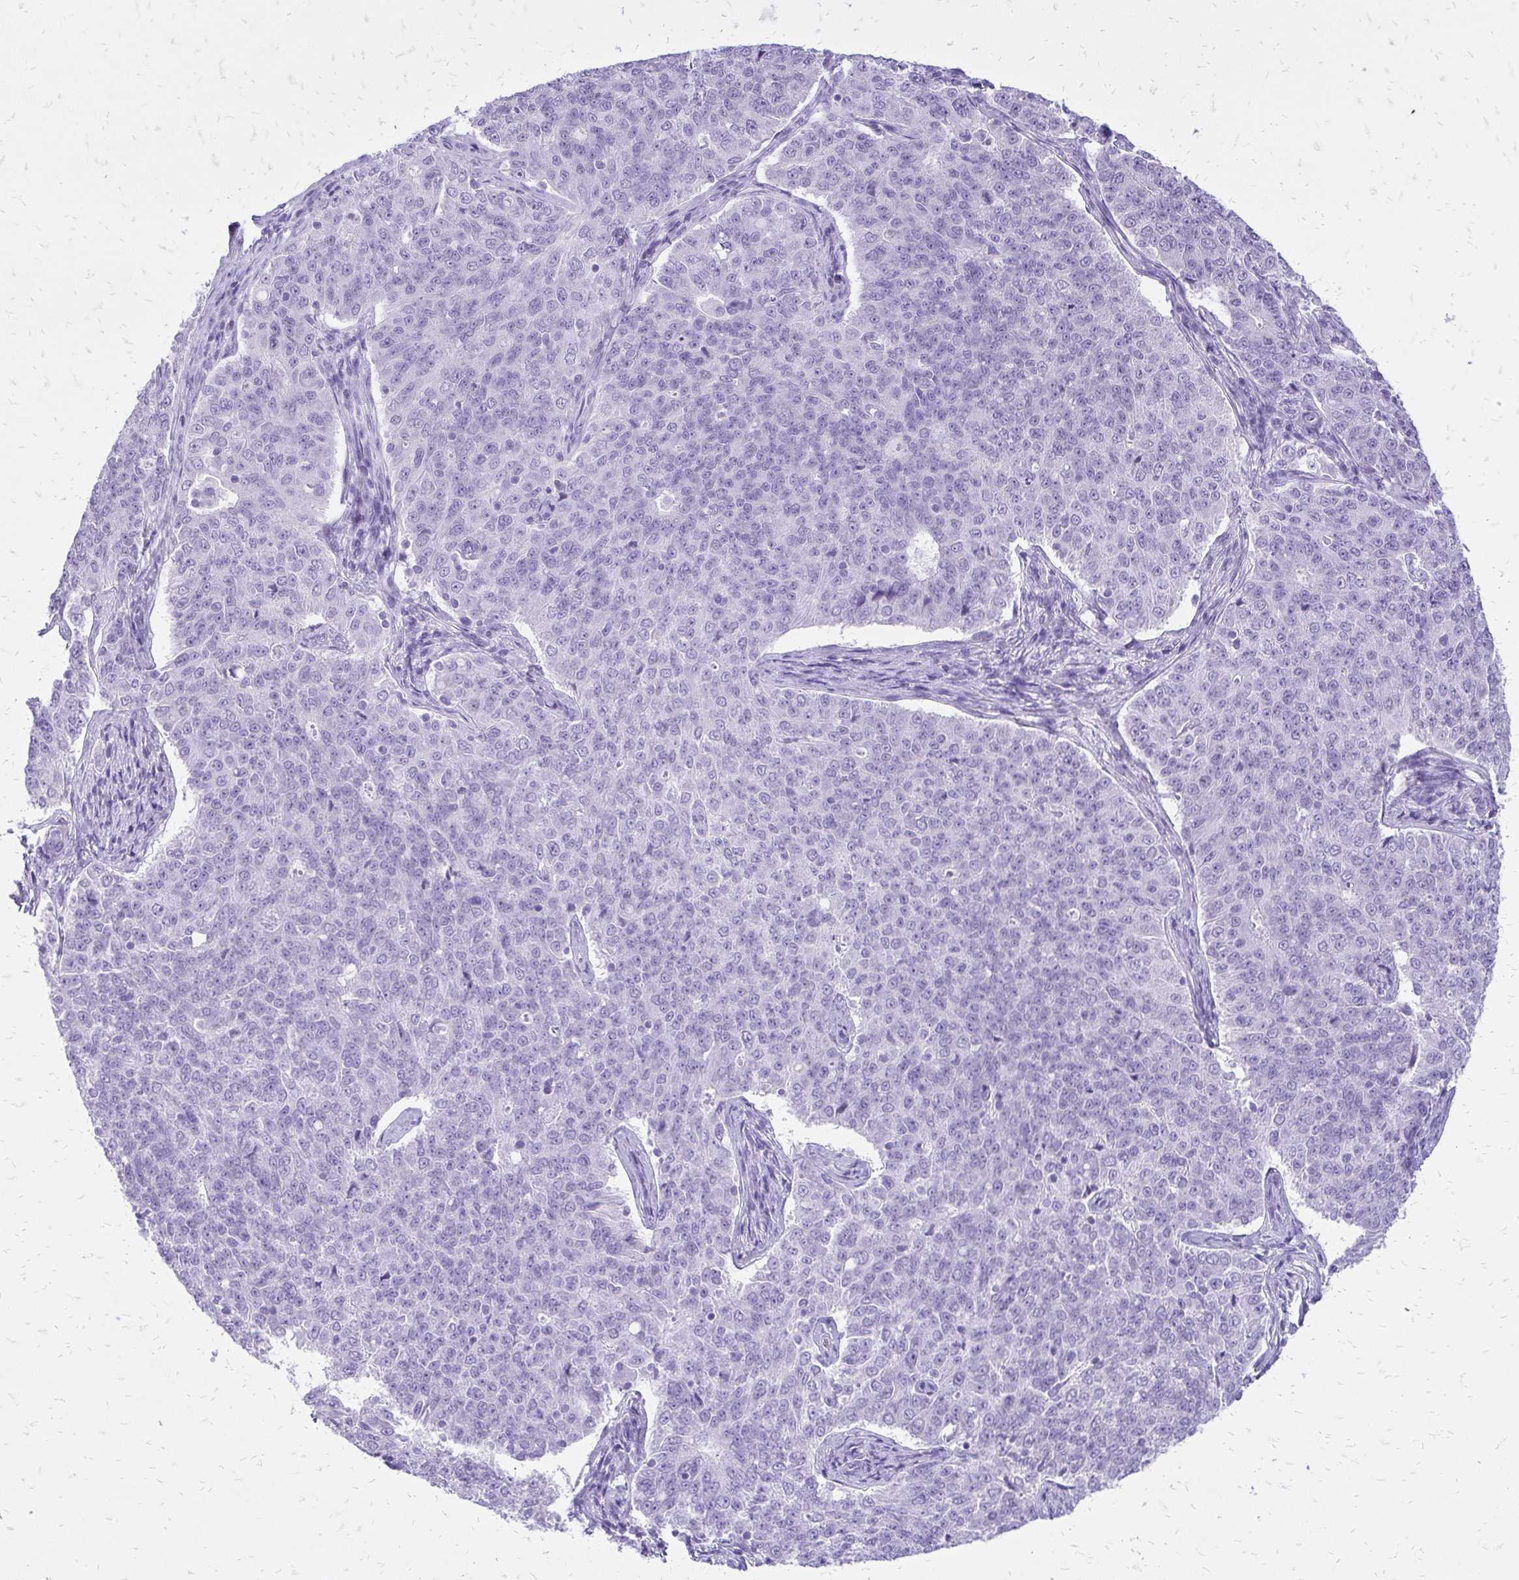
{"staining": {"intensity": "negative", "quantity": "none", "location": "none"}, "tissue": "endometrial cancer", "cell_type": "Tumor cells", "image_type": "cancer", "snomed": [{"axis": "morphology", "description": "Adenocarcinoma, NOS"}, {"axis": "topography", "description": "Endometrium"}], "caption": "Protein analysis of endometrial adenocarcinoma reveals no significant staining in tumor cells.", "gene": "SLC32A1", "patient": {"sex": "female", "age": 43}}